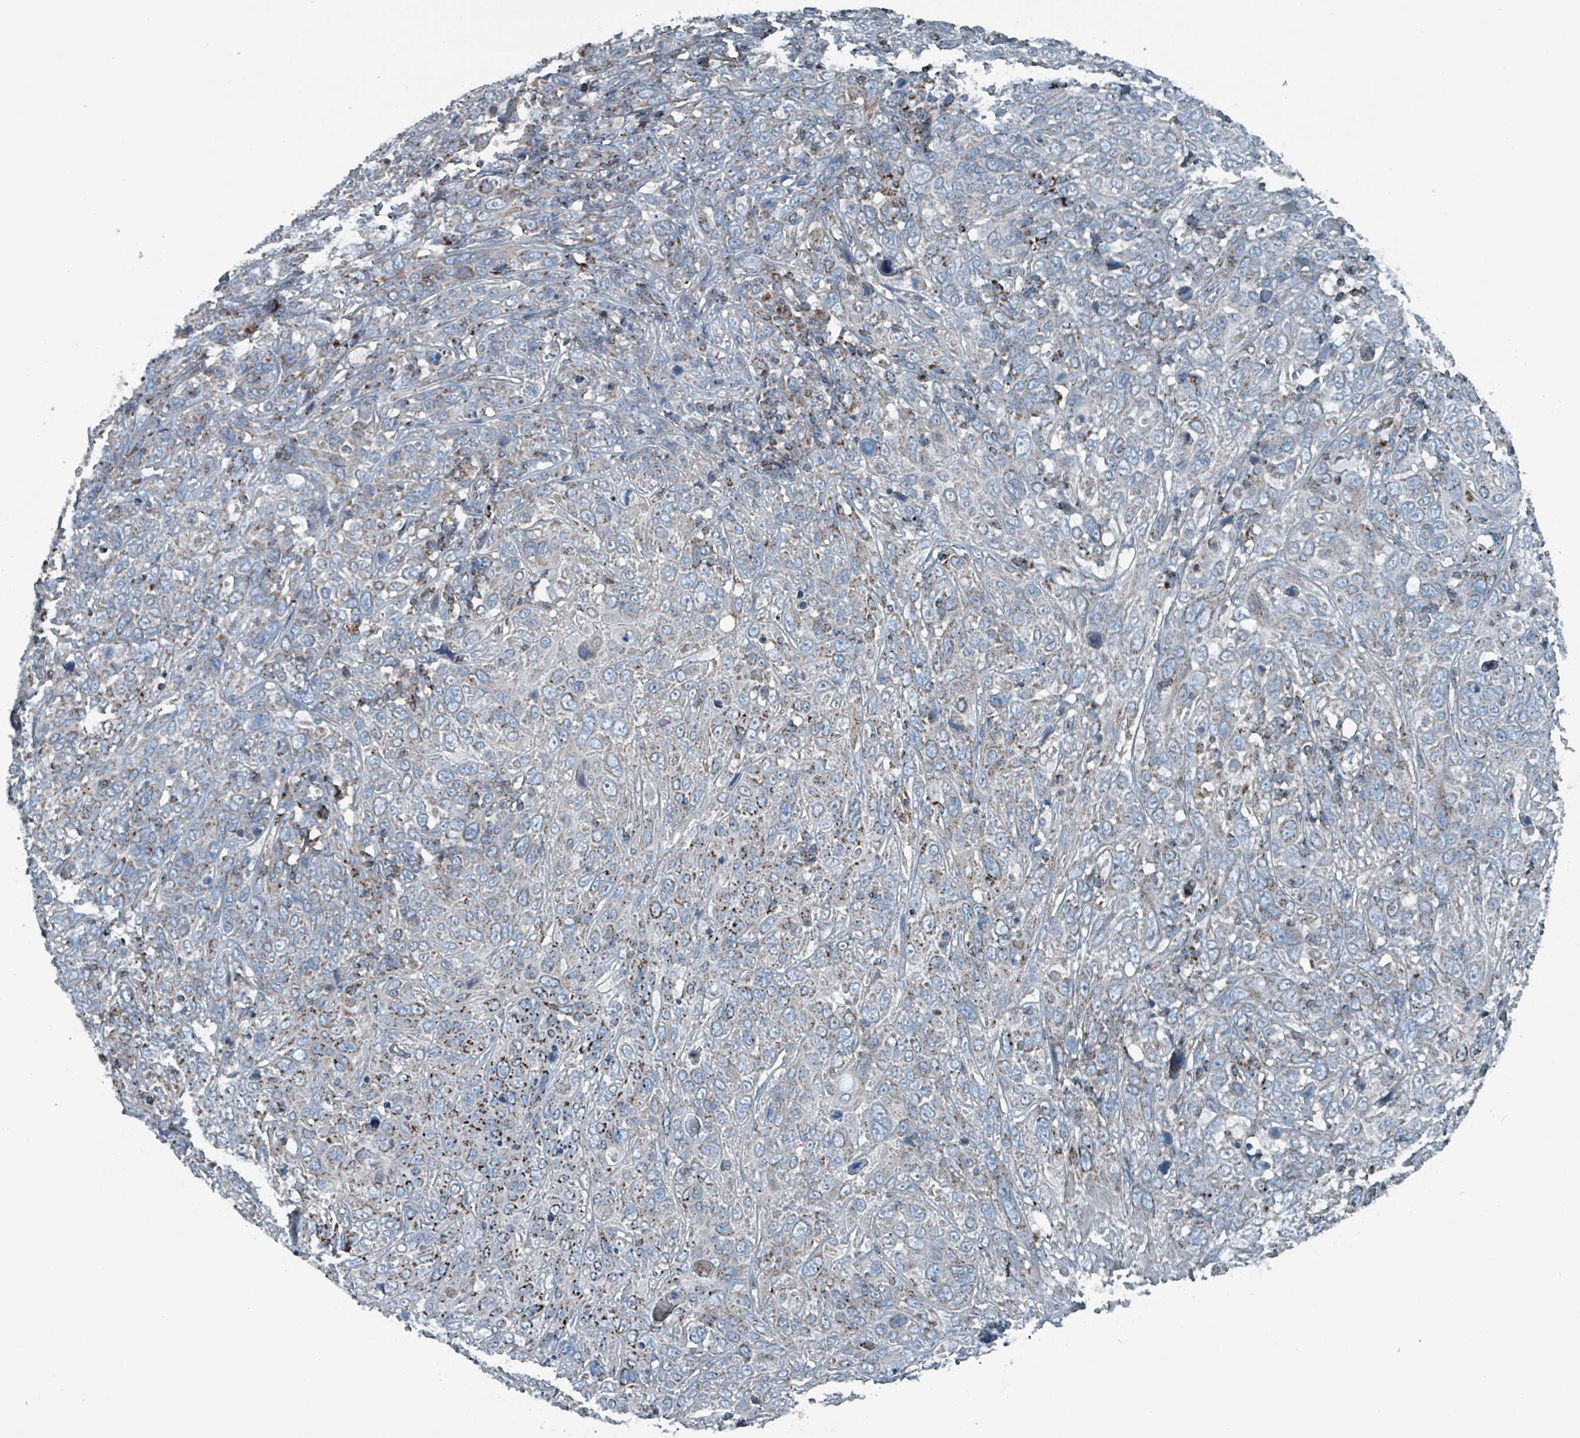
{"staining": {"intensity": "strong", "quantity": "<25%", "location": "cytoplasmic/membranous"}, "tissue": "cervical cancer", "cell_type": "Tumor cells", "image_type": "cancer", "snomed": [{"axis": "morphology", "description": "Squamous cell carcinoma, NOS"}, {"axis": "topography", "description": "Cervix"}], "caption": "Protein analysis of cervical cancer (squamous cell carcinoma) tissue shows strong cytoplasmic/membranous staining in about <25% of tumor cells.", "gene": "ABHD18", "patient": {"sex": "female", "age": 46}}